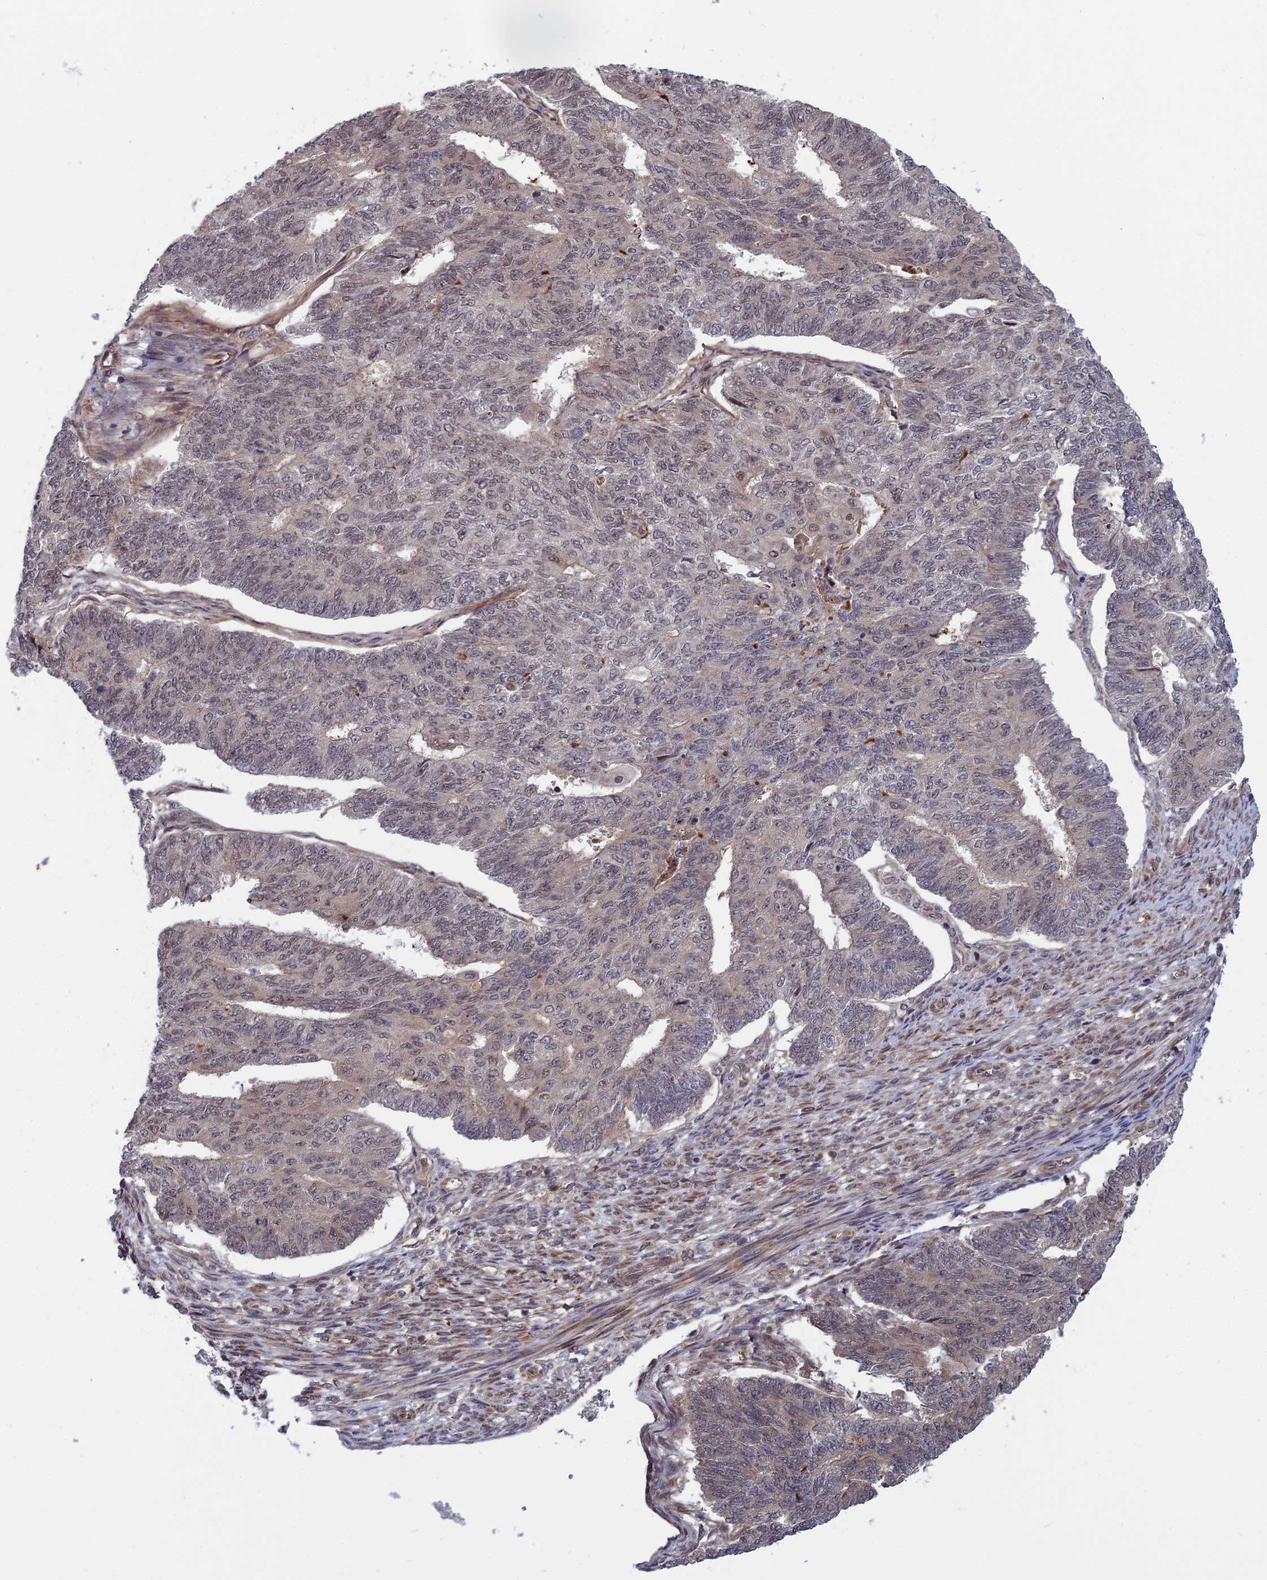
{"staining": {"intensity": "weak", "quantity": "25%-75%", "location": "nuclear"}, "tissue": "endometrial cancer", "cell_type": "Tumor cells", "image_type": "cancer", "snomed": [{"axis": "morphology", "description": "Adenocarcinoma, NOS"}, {"axis": "topography", "description": "Endometrium"}], "caption": "A brown stain labels weak nuclear expression of a protein in human endometrial cancer (adenocarcinoma) tumor cells. (brown staining indicates protein expression, while blue staining denotes nuclei).", "gene": "COMMD2", "patient": {"sex": "female", "age": 32}}